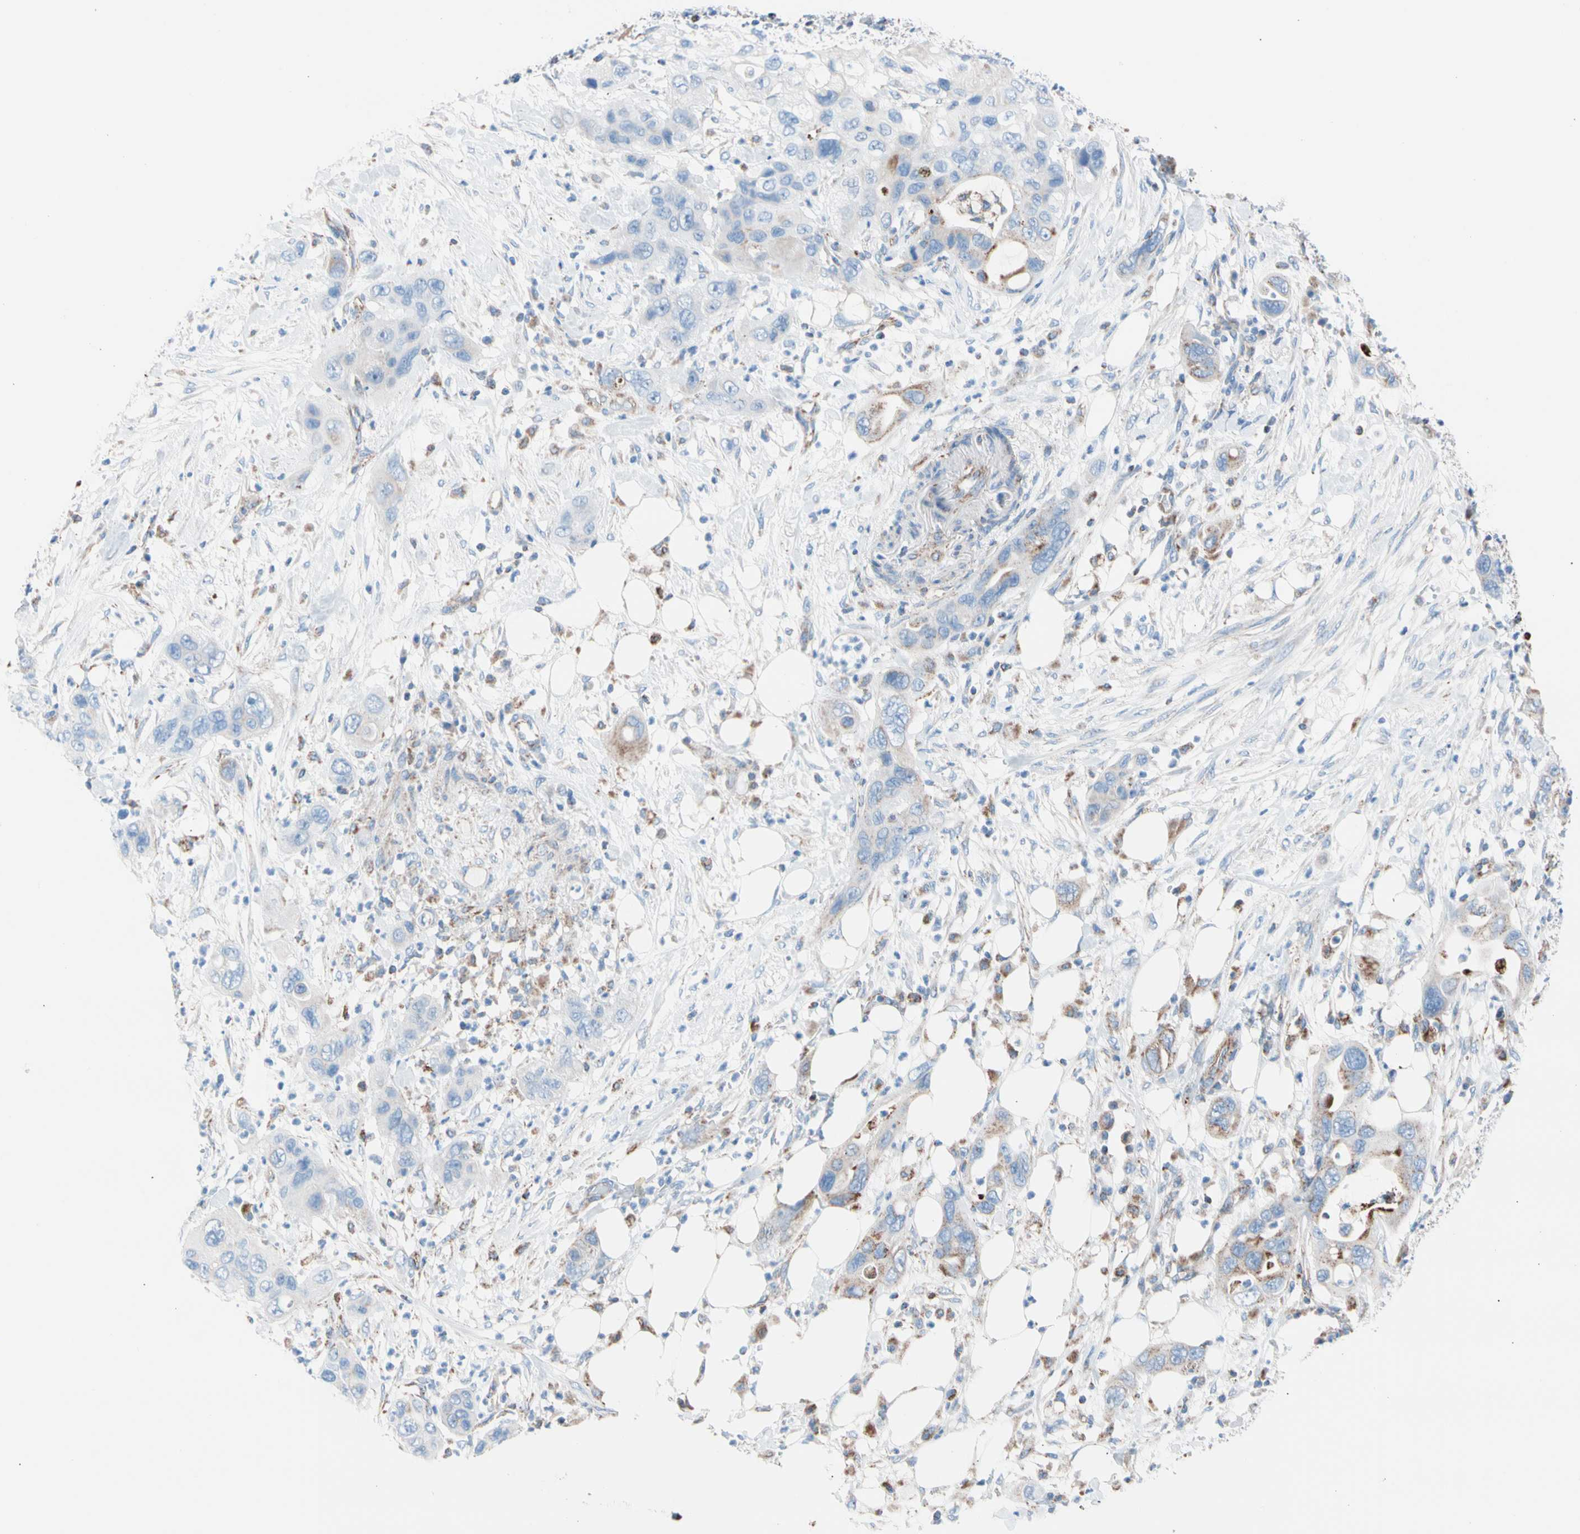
{"staining": {"intensity": "weak", "quantity": "<25%", "location": "cytoplasmic/membranous"}, "tissue": "pancreatic cancer", "cell_type": "Tumor cells", "image_type": "cancer", "snomed": [{"axis": "morphology", "description": "Adenocarcinoma, NOS"}, {"axis": "topography", "description": "Pancreas"}], "caption": "Immunohistochemical staining of human pancreatic cancer shows no significant expression in tumor cells.", "gene": "HK1", "patient": {"sex": "female", "age": 71}}